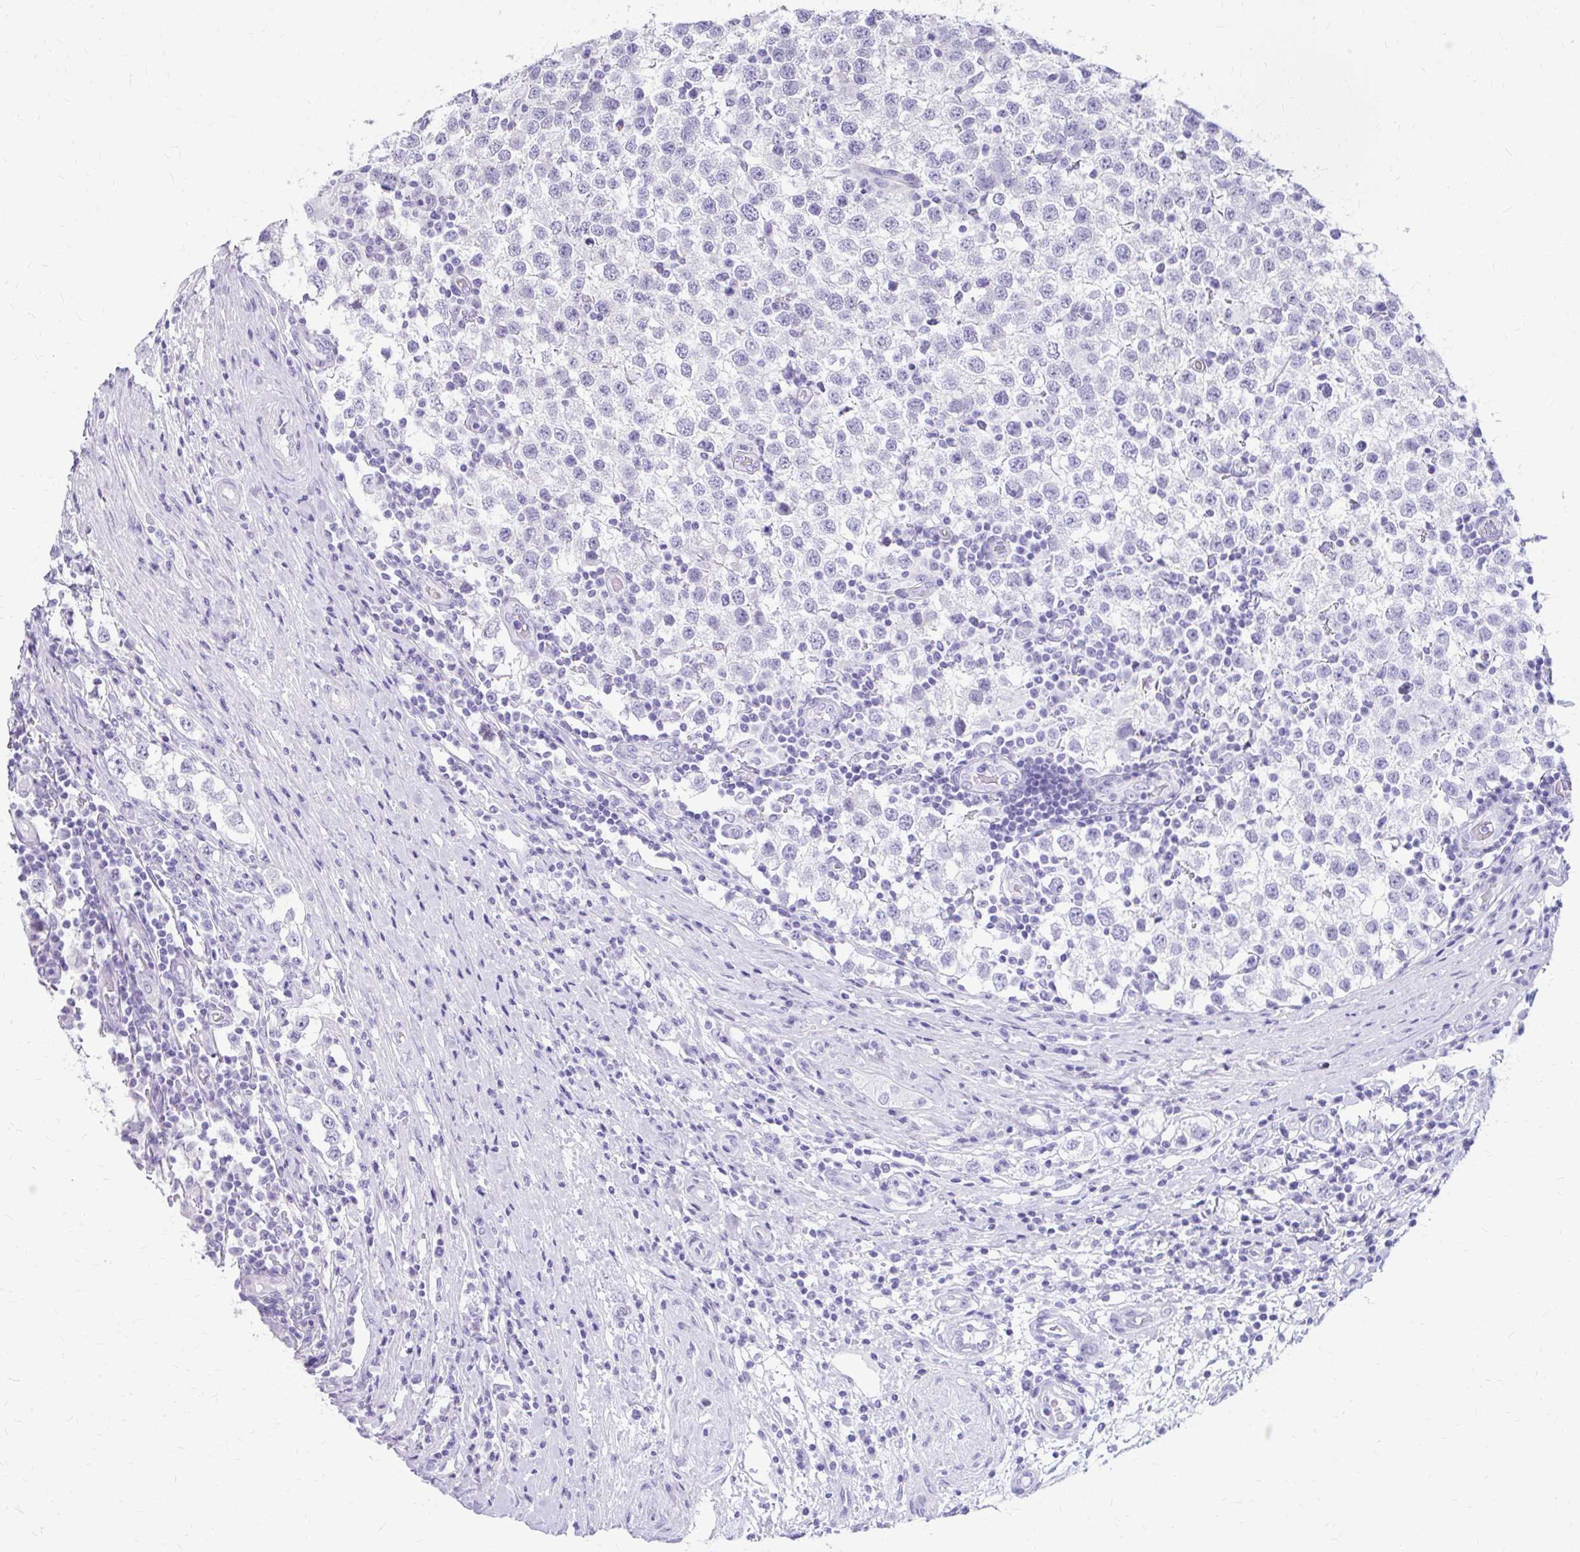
{"staining": {"intensity": "negative", "quantity": "none", "location": "none"}, "tissue": "testis cancer", "cell_type": "Tumor cells", "image_type": "cancer", "snomed": [{"axis": "morphology", "description": "Seminoma, NOS"}, {"axis": "topography", "description": "Testis"}], "caption": "Testis cancer stained for a protein using immunohistochemistry shows no positivity tumor cells.", "gene": "RGS16", "patient": {"sex": "male", "age": 34}}